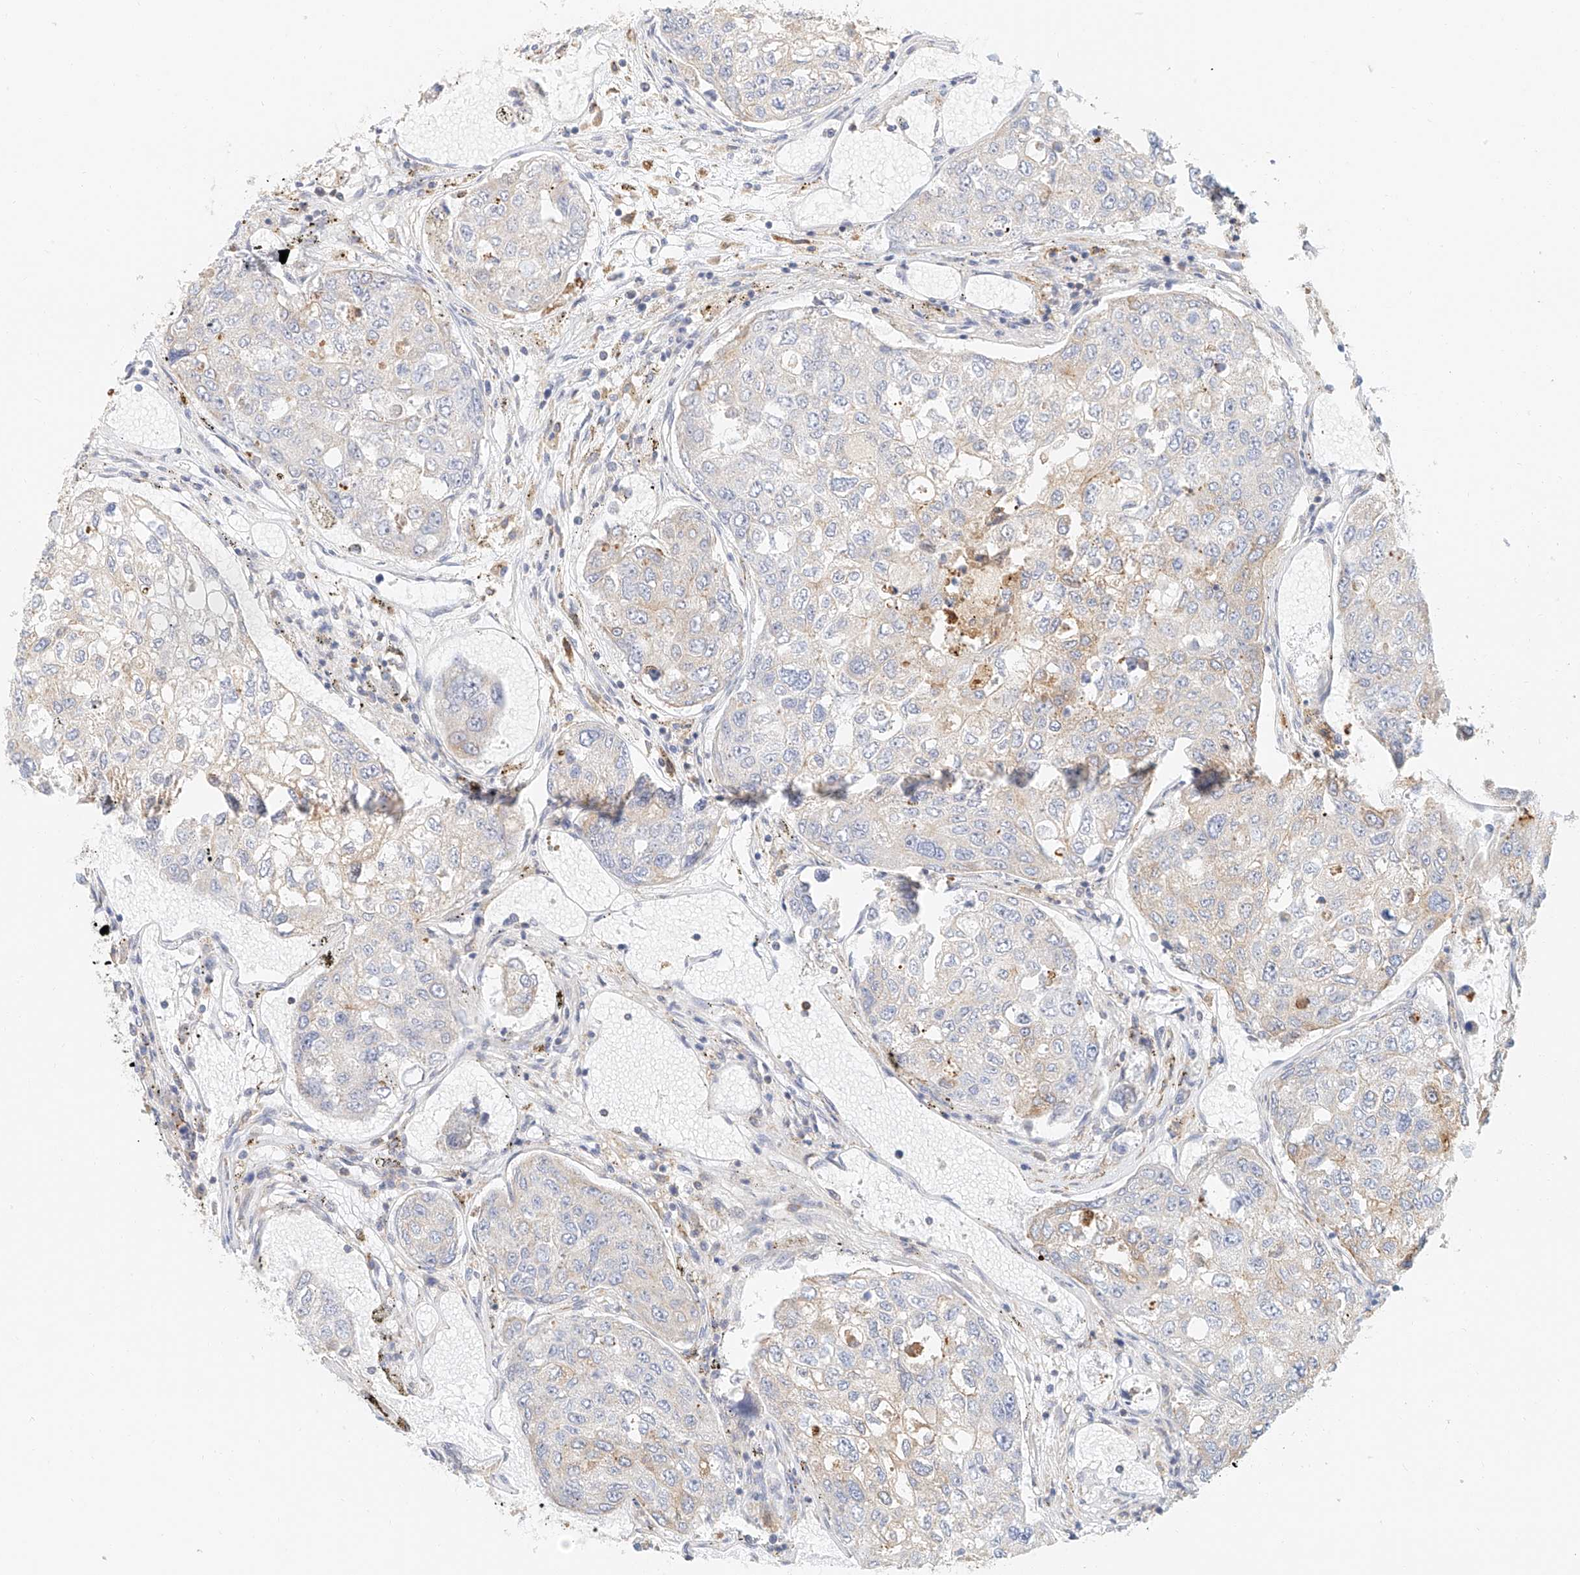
{"staining": {"intensity": "weak", "quantity": "<25%", "location": "cytoplasmic/membranous"}, "tissue": "urothelial cancer", "cell_type": "Tumor cells", "image_type": "cancer", "snomed": [{"axis": "morphology", "description": "Urothelial carcinoma, High grade"}, {"axis": "topography", "description": "Lymph node"}, {"axis": "topography", "description": "Urinary bladder"}], "caption": "A high-resolution histopathology image shows immunohistochemistry (IHC) staining of urothelial carcinoma (high-grade), which exhibits no significant staining in tumor cells. (DAB (3,3'-diaminobenzidine) immunohistochemistry with hematoxylin counter stain).", "gene": "DHRS7", "patient": {"sex": "male", "age": 51}}